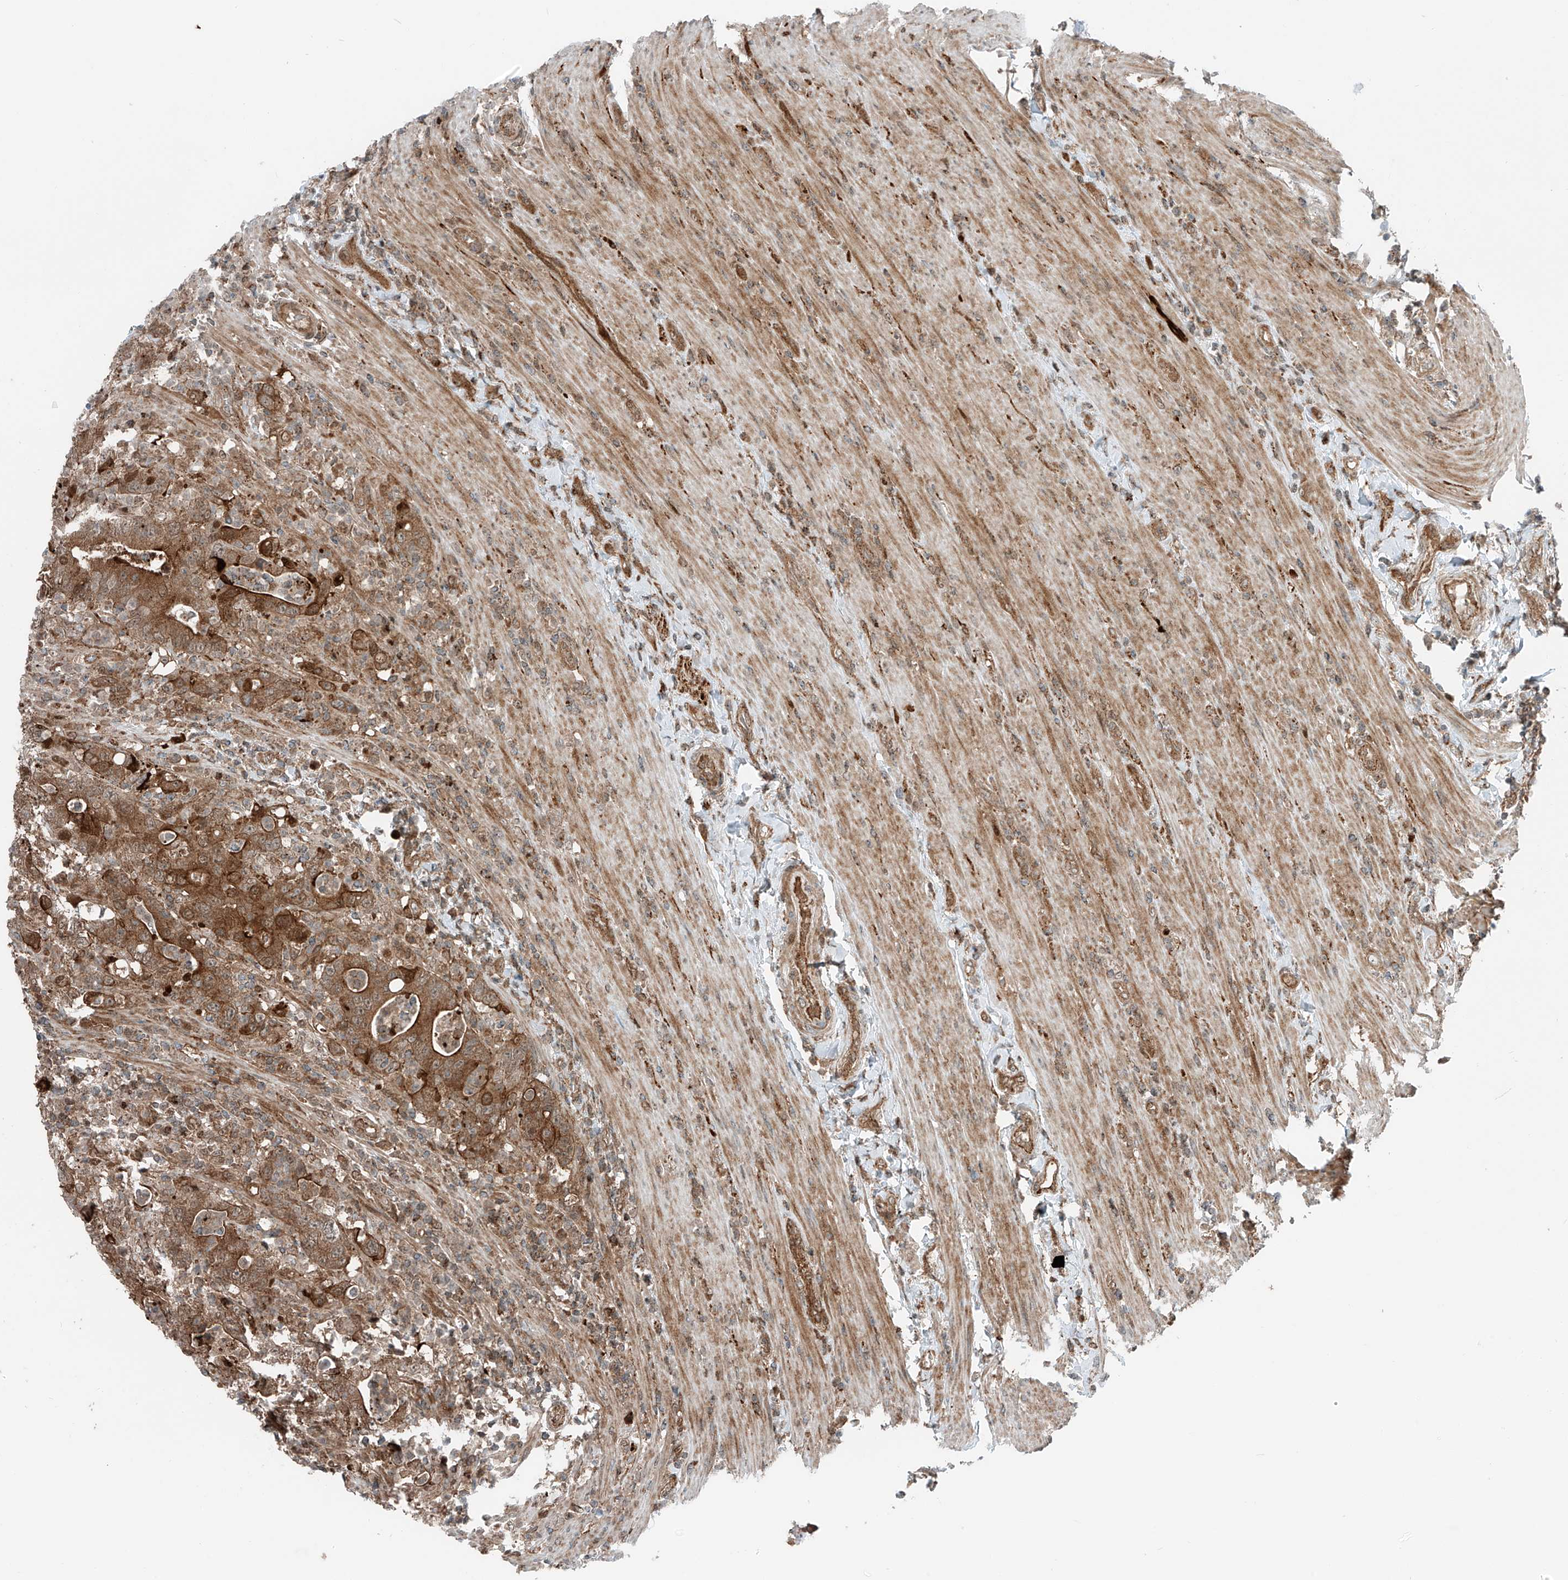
{"staining": {"intensity": "strong", "quantity": ">75%", "location": "cytoplasmic/membranous"}, "tissue": "colorectal cancer", "cell_type": "Tumor cells", "image_type": "cancer", "snomed": [{"axis": "morphology", "description": "Adenocarcinoma, NOS"}, {"axis": "topography", "description": "Colon"}], "caption": "Protein analysis of colorectal adenocarcinoma tissue demonstrates strong cytoplasmic/membranous positivity in about >75% of tumor cells.", "gene": "USP48", "patient": {"sex": "female", "age": 75}}